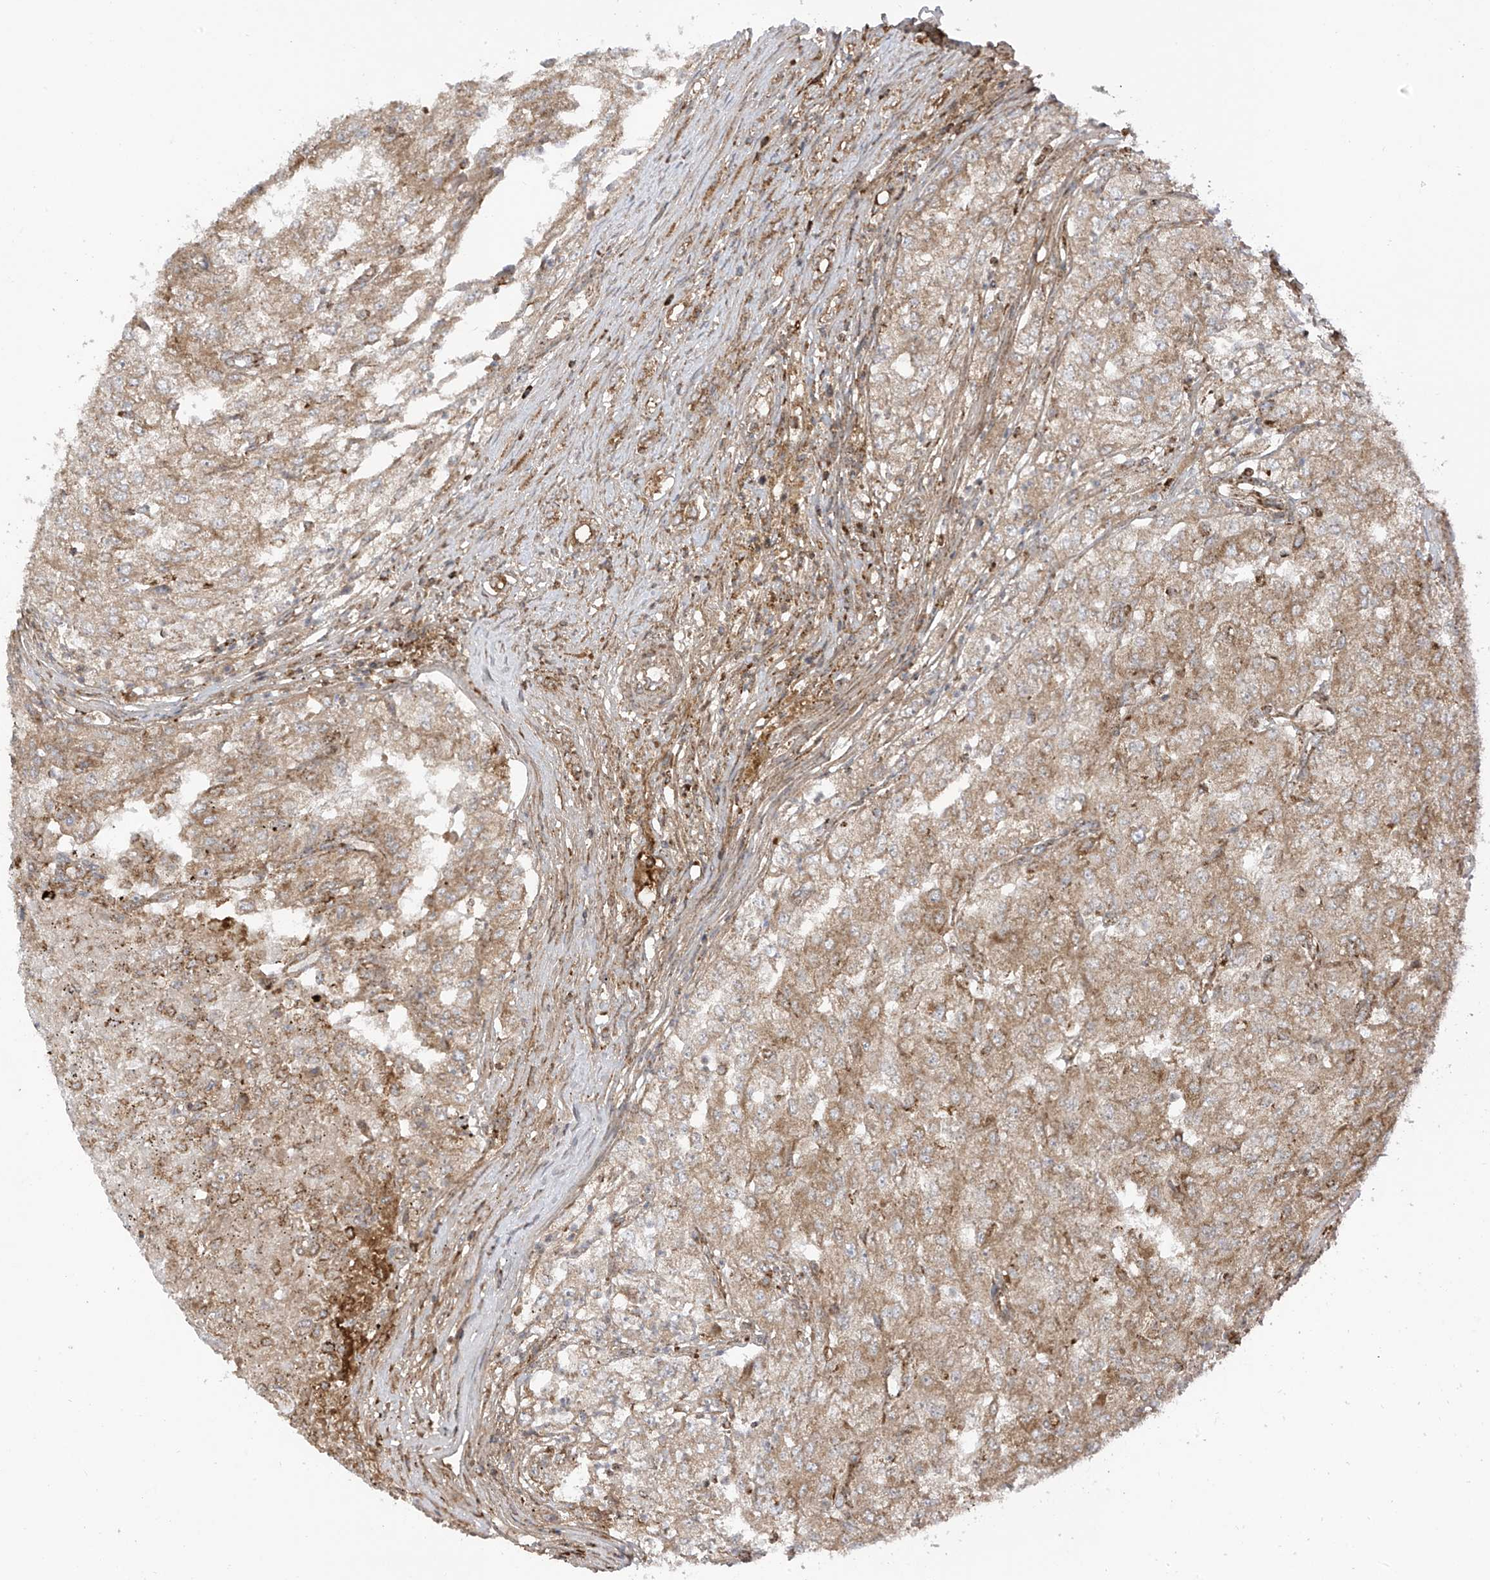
{"staining": {"intensity": "moderate", "quantity": ">75%", "location": "cytoplasmic/membranous"}, "tissue": "renal cancer", "cell_type": "Tumor cells", "image_type": "cancer", "snomed": [{"axis": "morphology", "description": "Adenocarcinoma, NOS"}, {"axis": "topography", "description": "Kidney"}], "caption": "Immunohistochemistry (IHC) image of renal cancer stained for a protein (brown), which reveals medium levels of moderate cytoplasmic/membranous staining in approximately >75% of tumor cells.", "gene": "REPS1", "patient": {"sex": "female", "age": 54}}